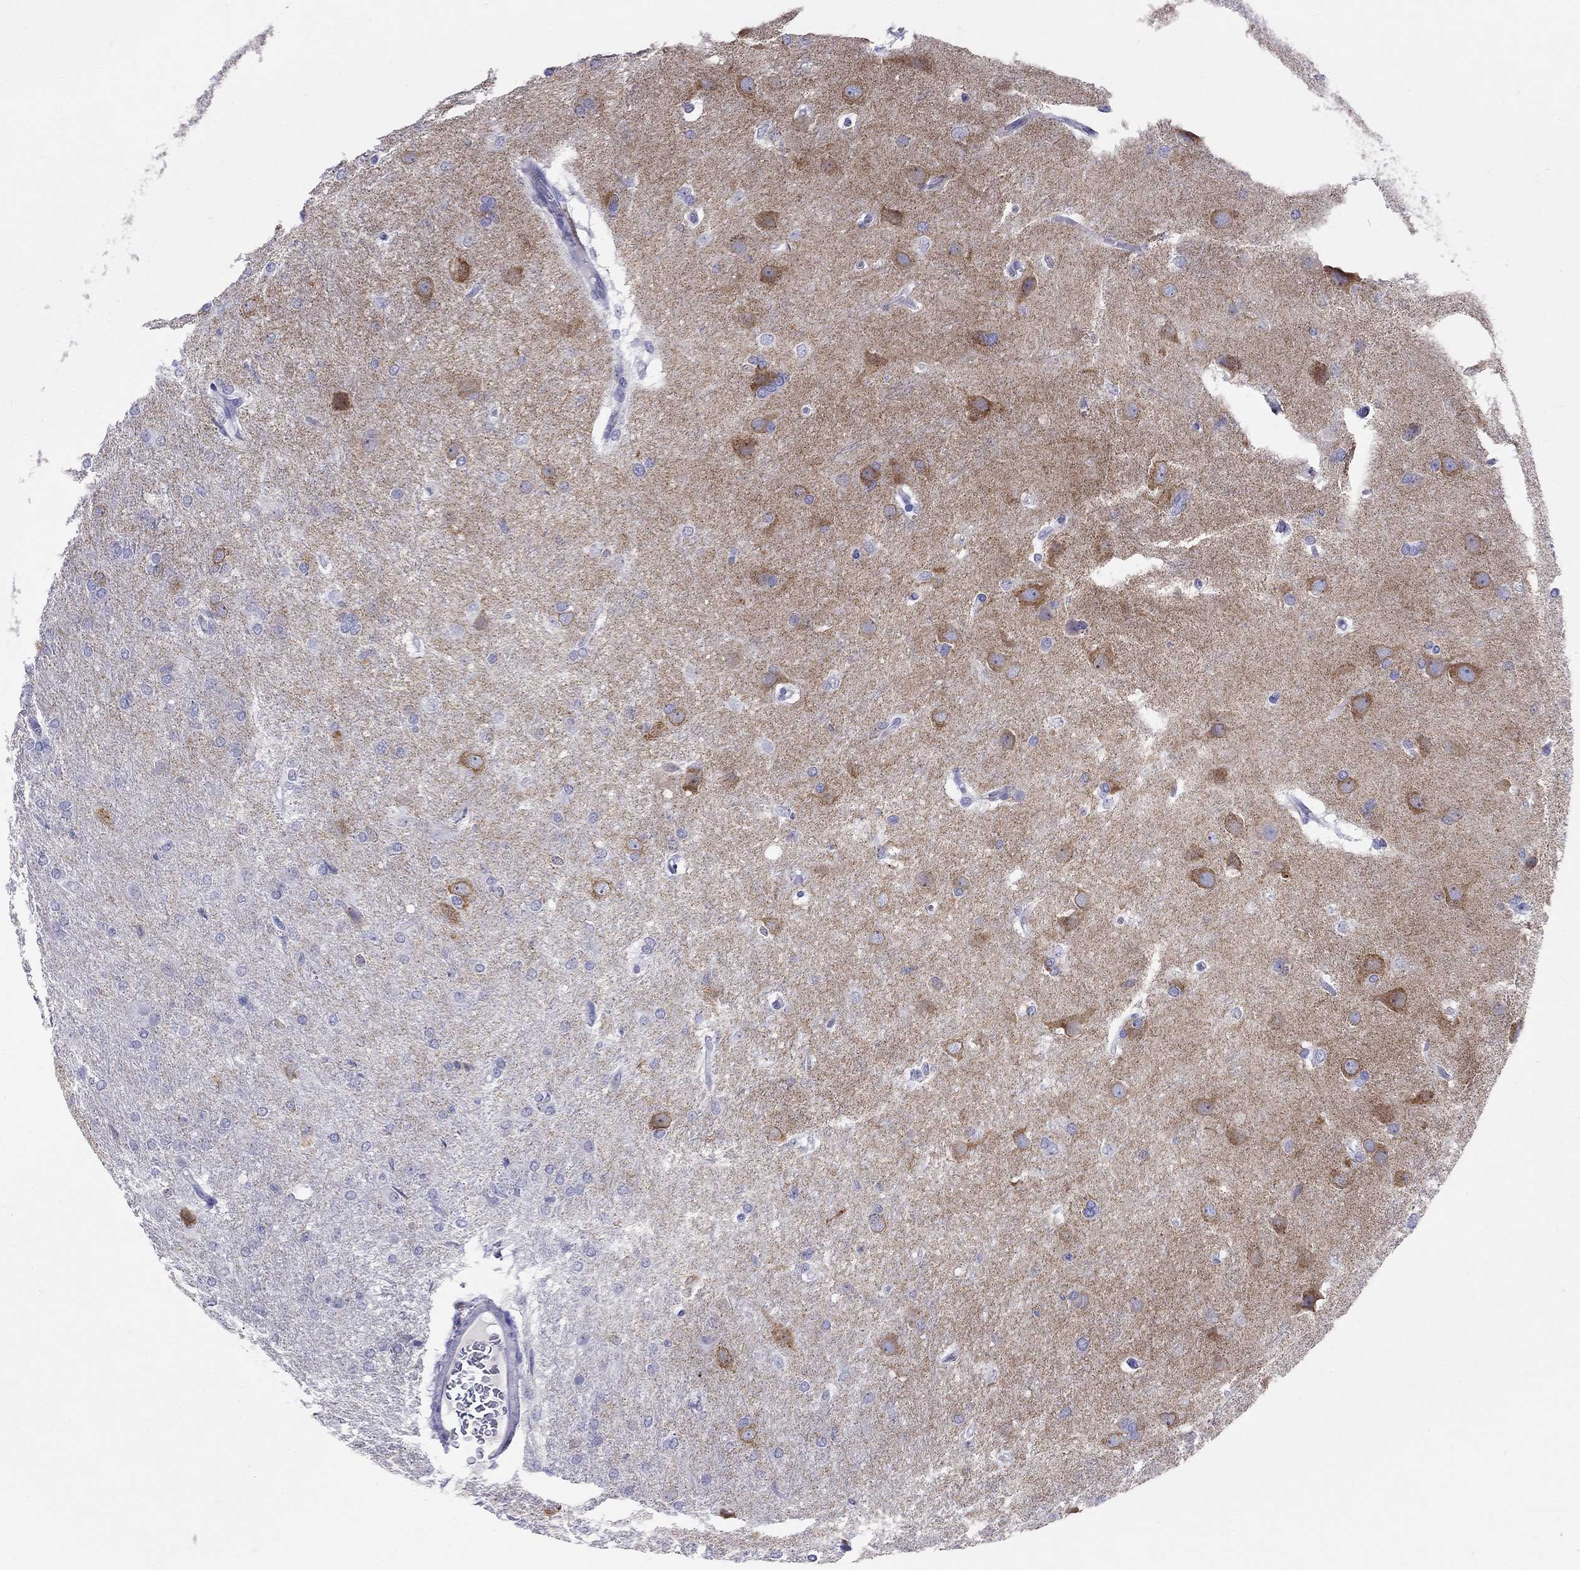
{"staining": {"intensity": "negative", "quantity": "none", "location": "none"}, "tissue": "glioma", "cell_type": "Tumor cells", "image_type": "cancer", "snomed": [{"axis": "morphology", "description": "Glioma, malignant, High grade"}, {"axis": "topography", "description": "Brain"}], "caption": "Histopathology image shows no significant protein positivity in tumor cells of glioma.", "gene": "GRIA2", "patient": {"sex": "male", "age": 68}}